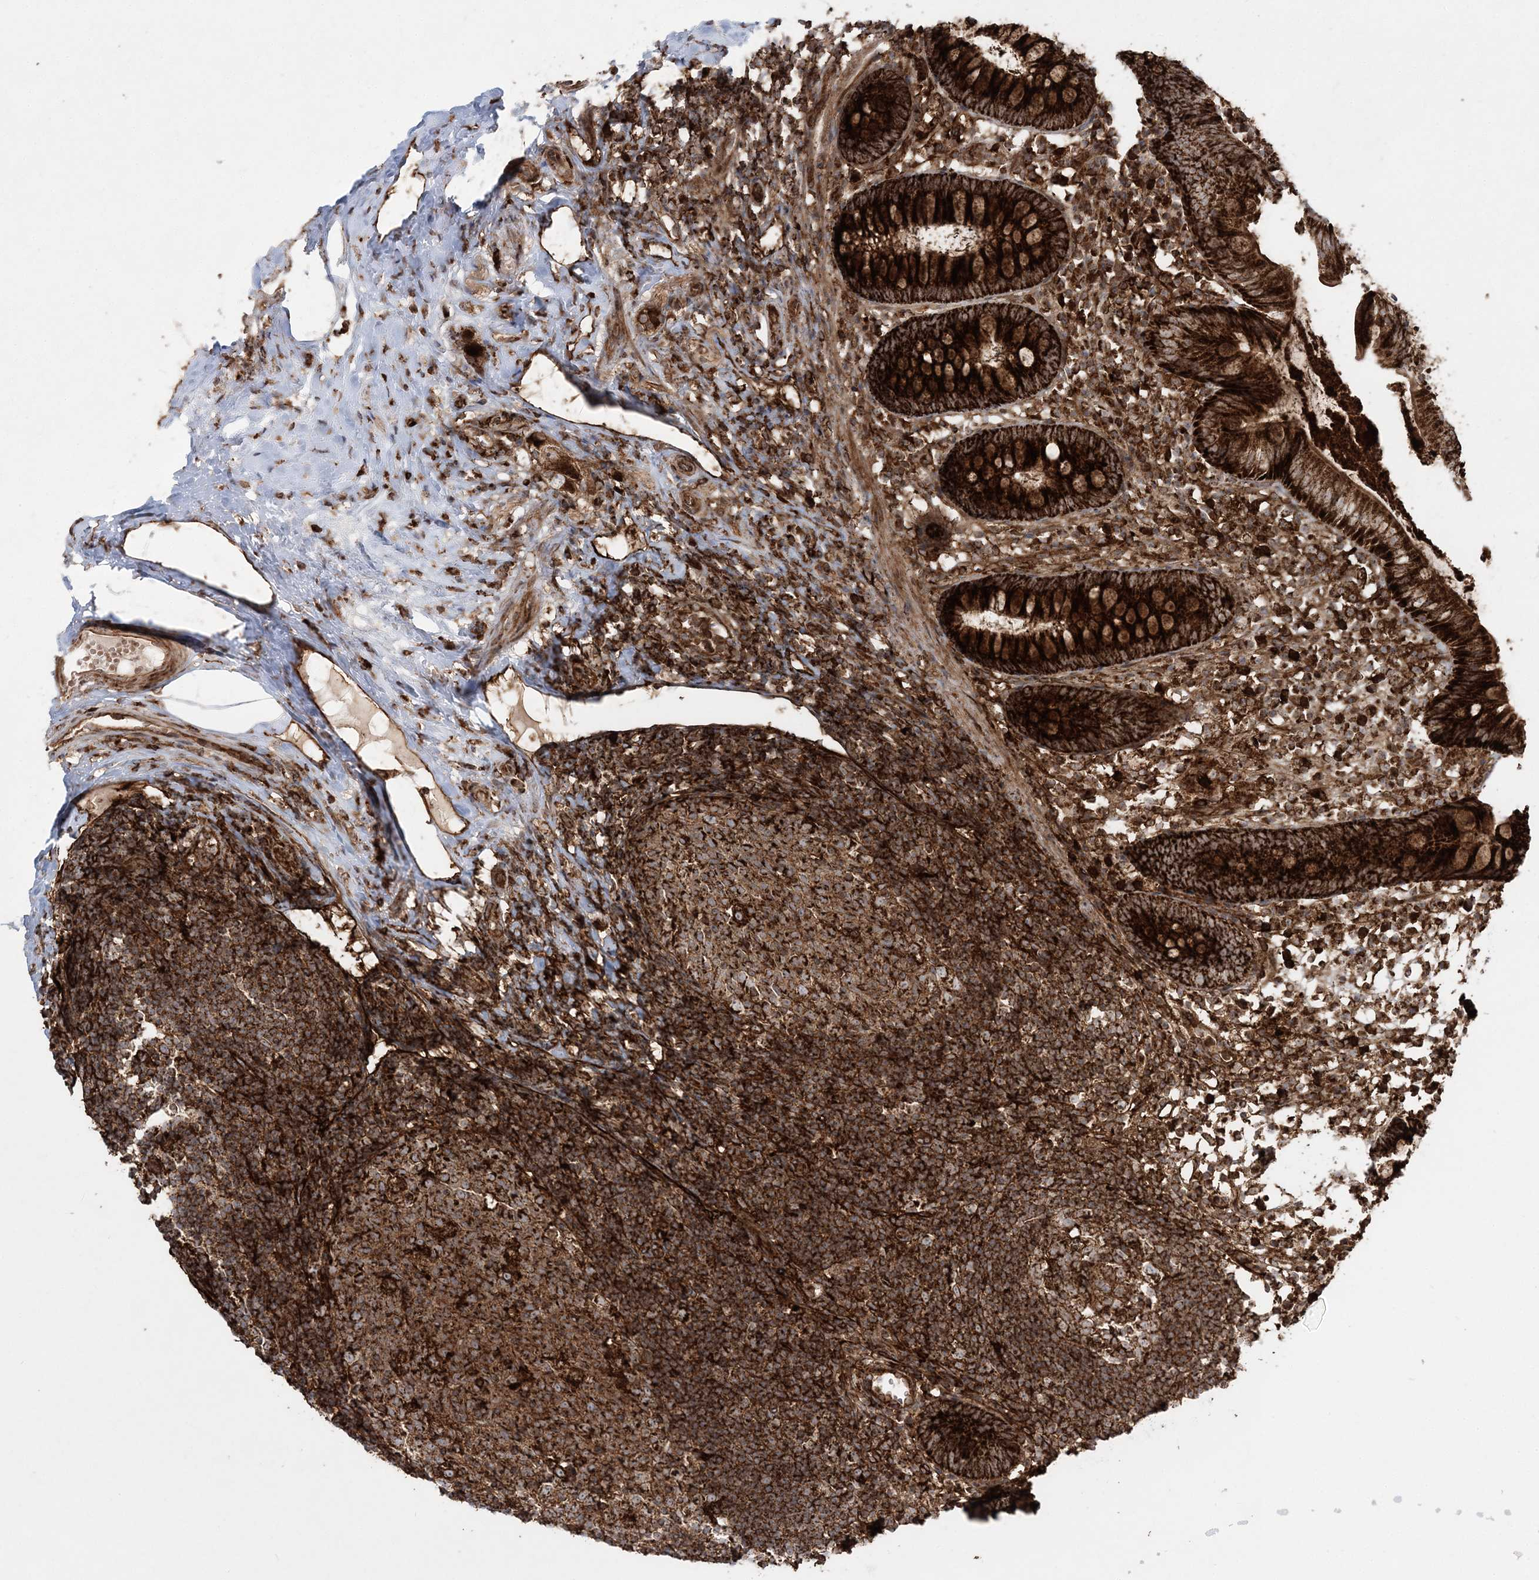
{"staining": {"intensity": "strong", "quantity": ">75%", "location": "cytoplasmic/membranous"}, "tissue": "appendix", "cell_type": "Glandular cells", "image_type": "normal", "snomed": [{"axis": "morphology", "description": "Normal tissue, NOS"}, {"axis": "topography", "description": "Appendix"}], "caption": "Approximately >75% of glandular cells in normal appendix reveal strong cytoplasmic/membranous protein expression as visualized by brown immunohistochemical staining.", "gene": "LRPPRC", "patient": {"sex": "female", "age": 20}}